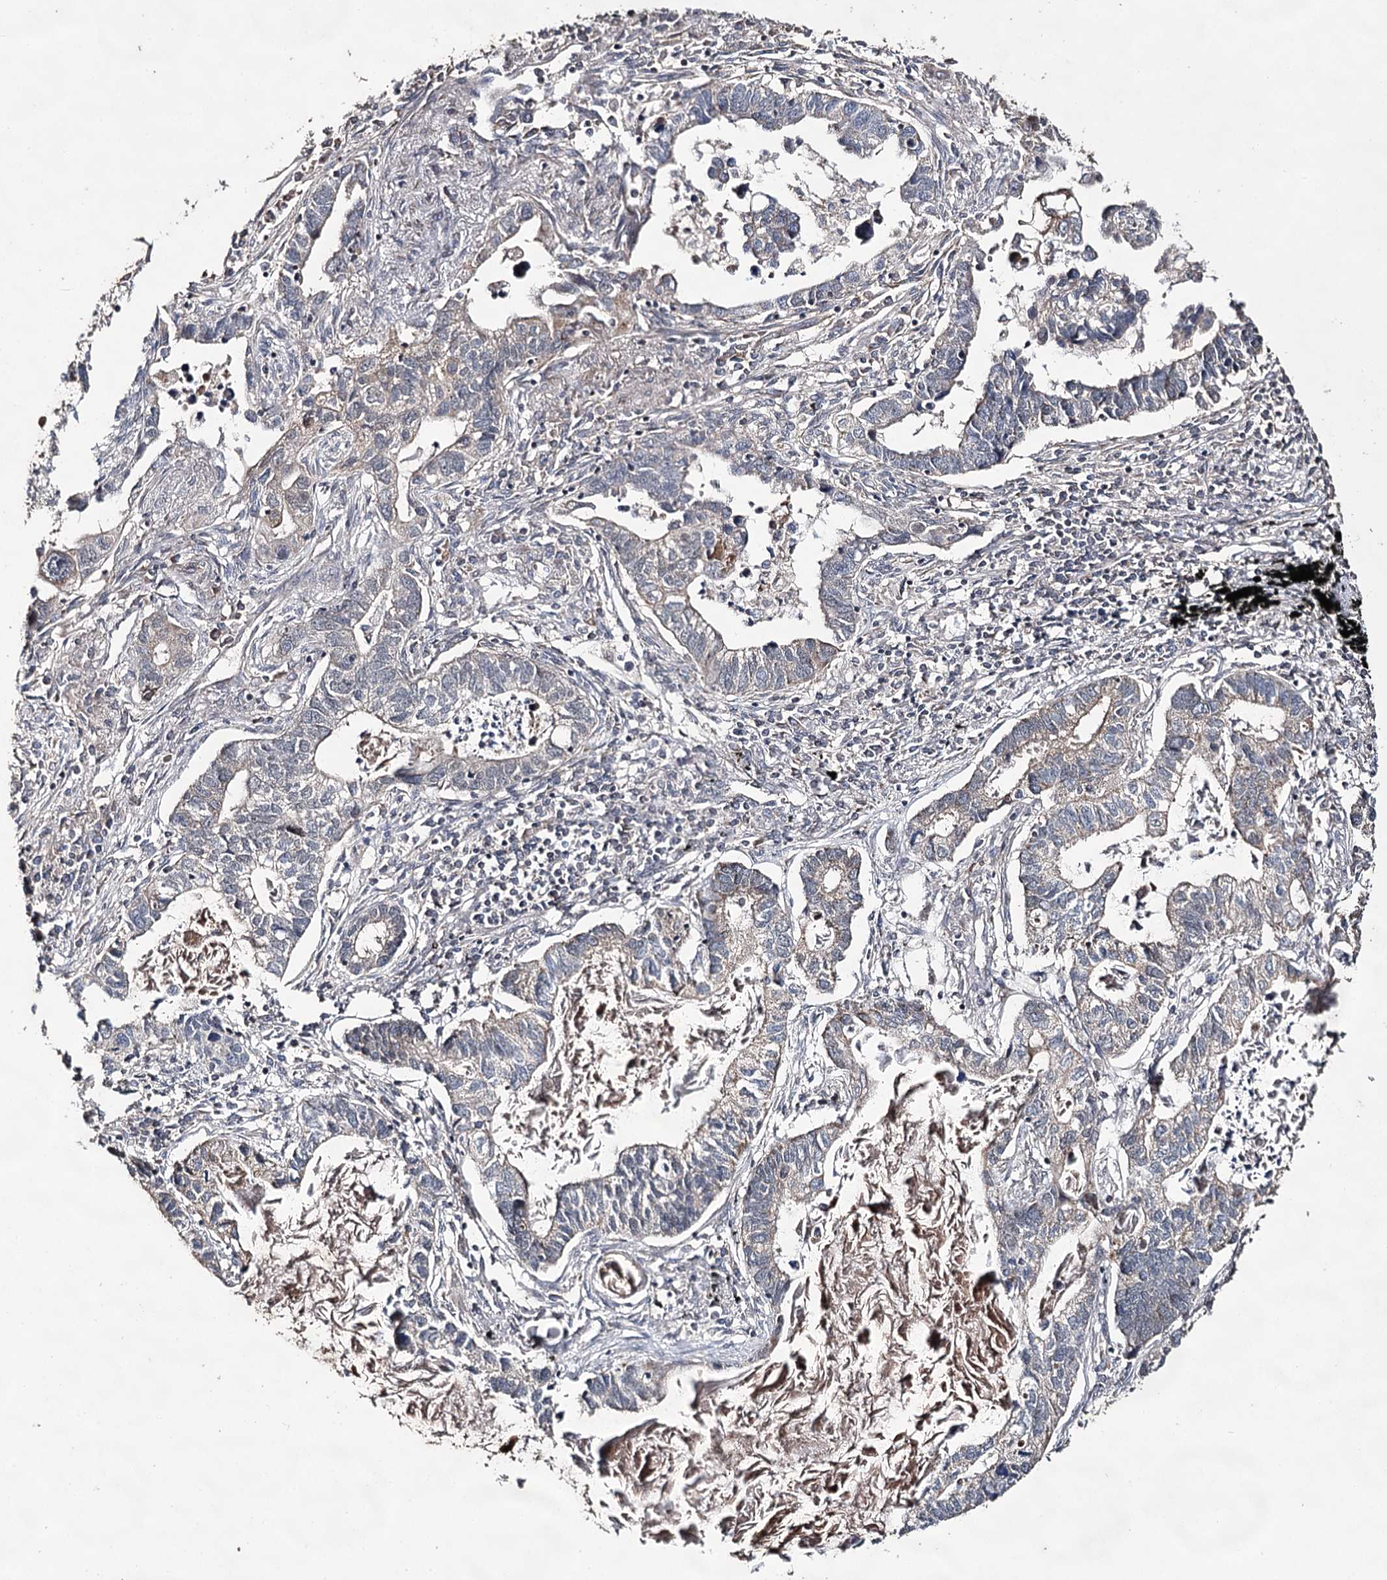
{"staining": {"intensity": "negative", "quantity": "none", "location": "none"}, "tissue": "lung cancer", "cell_type": "Tumor cells", "image_type": "cancer", "snomed": [{"axis": "morphology", "description": "Adenocarcinoma, NOS"}, {"axis": "topography", "description": "Lung"}], "caption": "Lung adenocarcinoma was stained to show a protein in brown. There is no significant staining in tumor cells. The staining is performed using DAB (3,3'-diaminobenzidine) brown chromogen with nuclei counter-stained in using hematoxylin.", "gene": "ACTR6", "patient": {"sex": "male", "age": 67}}